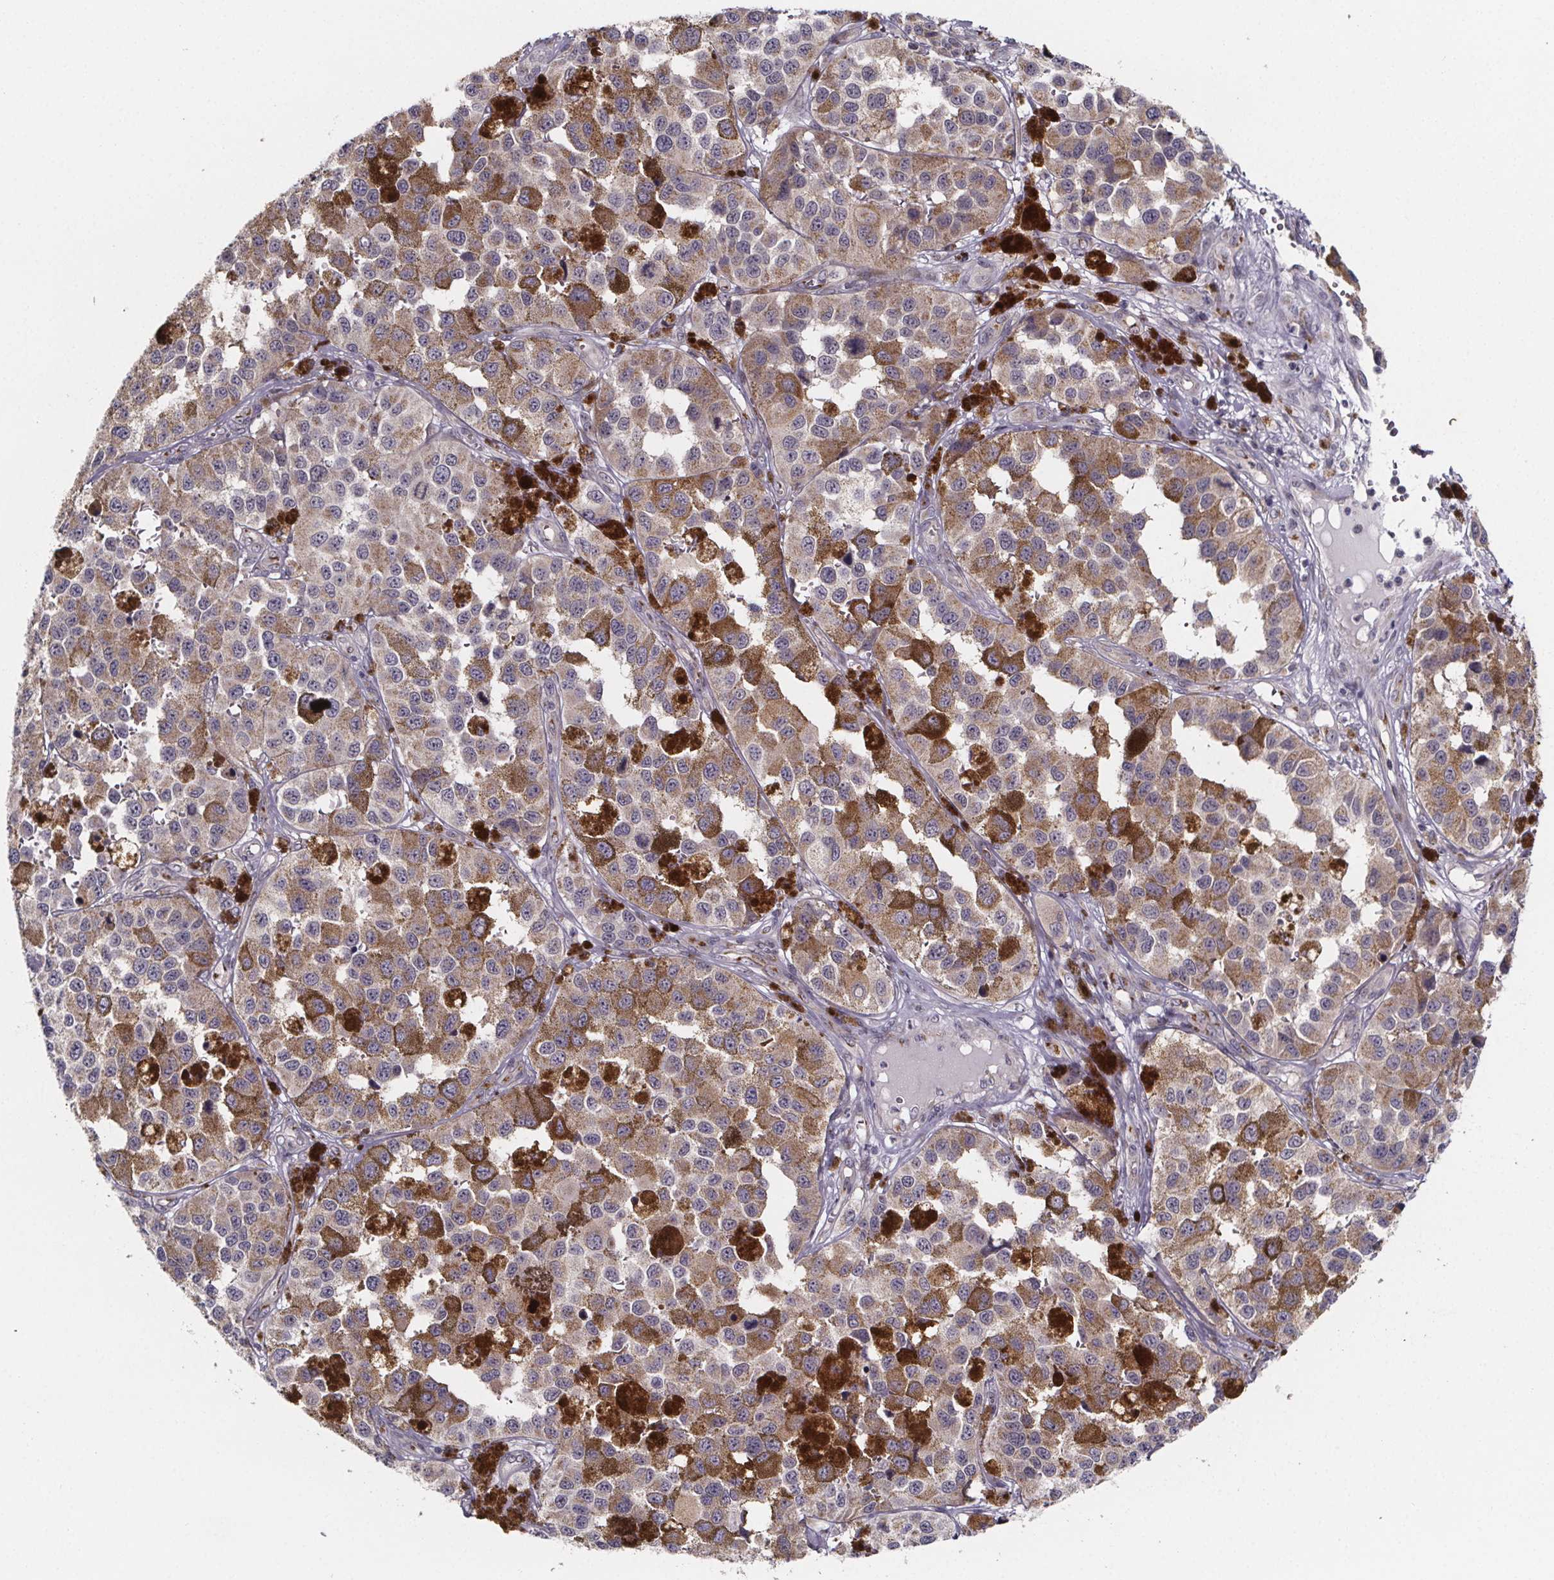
{"staining": {"intensity": "moderate", "quantity": "<25%", "location": "cytoplasmic/membranous"}, "tissue": "melanoma", "cell_type": "Tumor cells", "image_type": "cancer", "snomed": [{"axis": "morphology", "description": "Malignant melanoma, NOS"}, {"axis": "topography", "description": "Skin"}], "caption": "This is a histology image of IHC staining of melanoma, which shows moderate expression in the cytoplasmic/membranous of tumor cells.", "gene": "NDST1", "patient": {"sex": "female", "age": 58}}